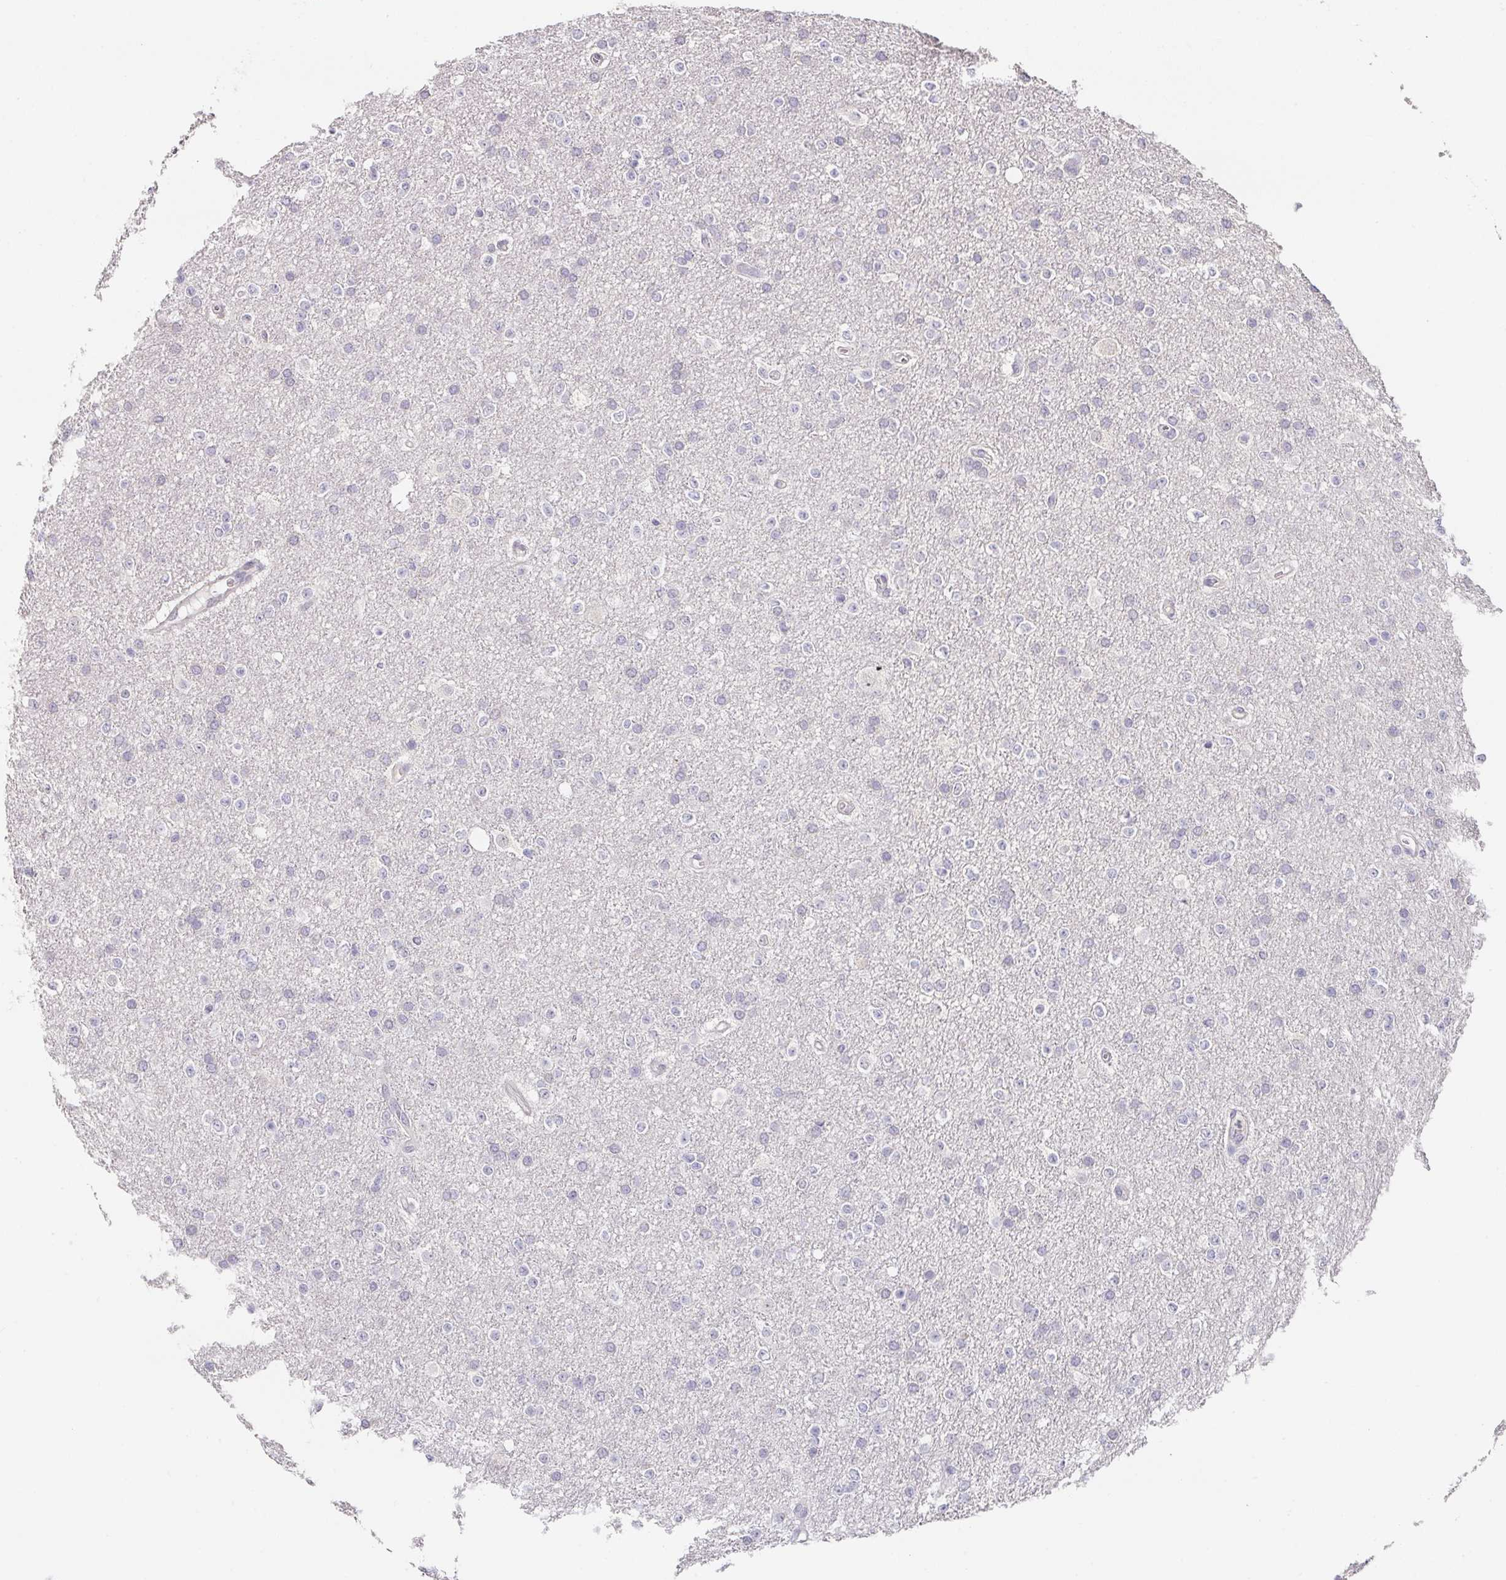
{"staining": {"intensity": "negative", "quantity": "none", "location": "none"}, "tissue": "glioma", "cell_type": "Tumor cells", "image_type": "cancer", "snomed": [{"axis": "morphology", "description": "Glioma, malignant, Low grade"}, {"axis": "topography", "description": "Brain"}], "caption": "Human glioma stained for a protein using IHC reveals no staining in tumor cells.", "gene": "FOXN4", "patient": {"sex": "female", "age": 34}}